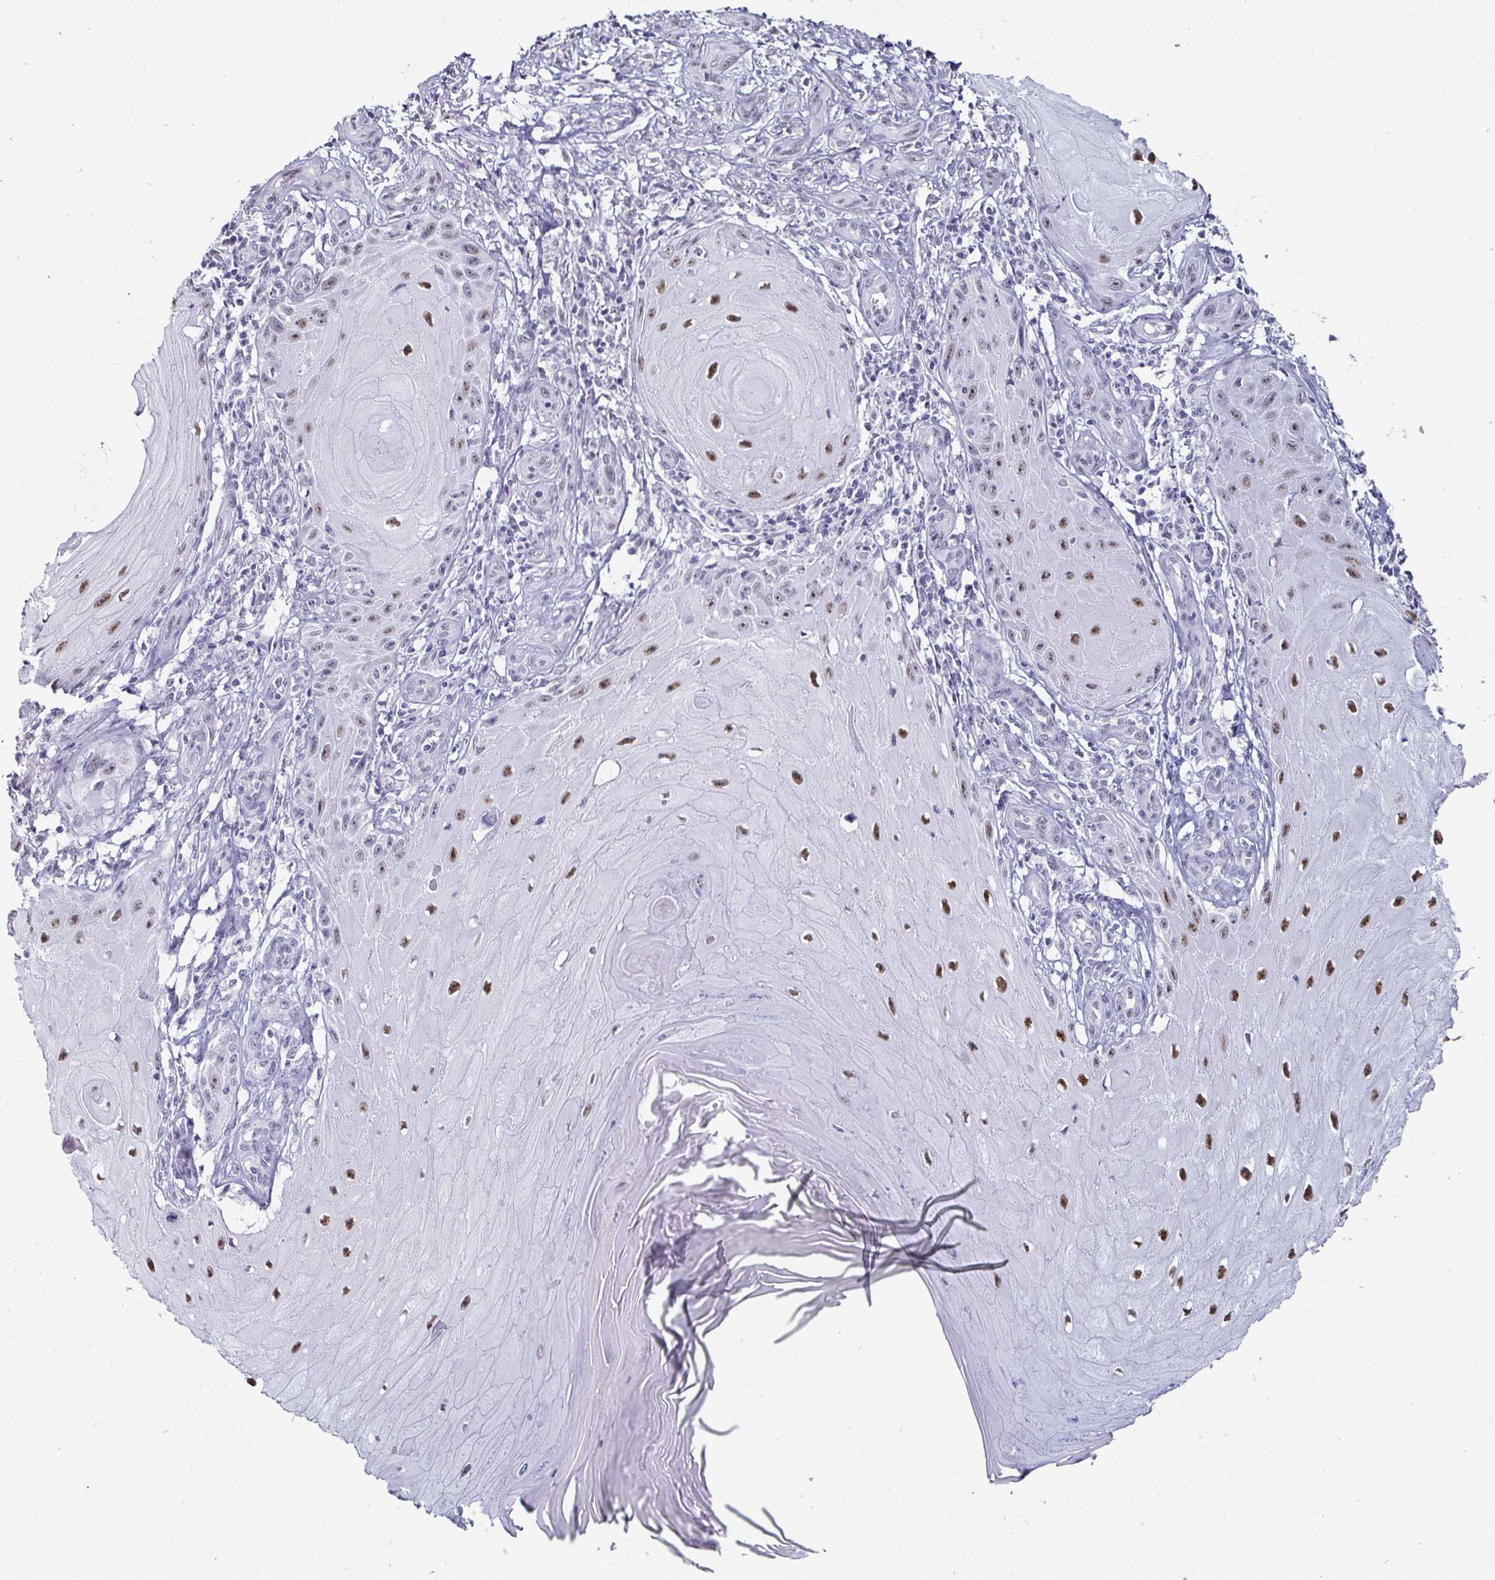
{"staining": {"intensity": "moderate", "quantity": "25%-75%", "location": "nuclear"}, "tissue": "skin cancer", "cell_type": "Tumor cells", "image_type": "cancer", "snomed": [{"axis": "morphology", "description": "Squamous cell carcinoma, NOS"}, {"axis": "topography", "description": "Skin"}], "caption": "Immunohistochemical staining of squamous cell carcinoma (skin) shows medium levels of moderate nuclear expression in approximately 25%-75% of tumor cells.", "gene": "DDX39B", "patient": {"sex": "female", "age": 77}}